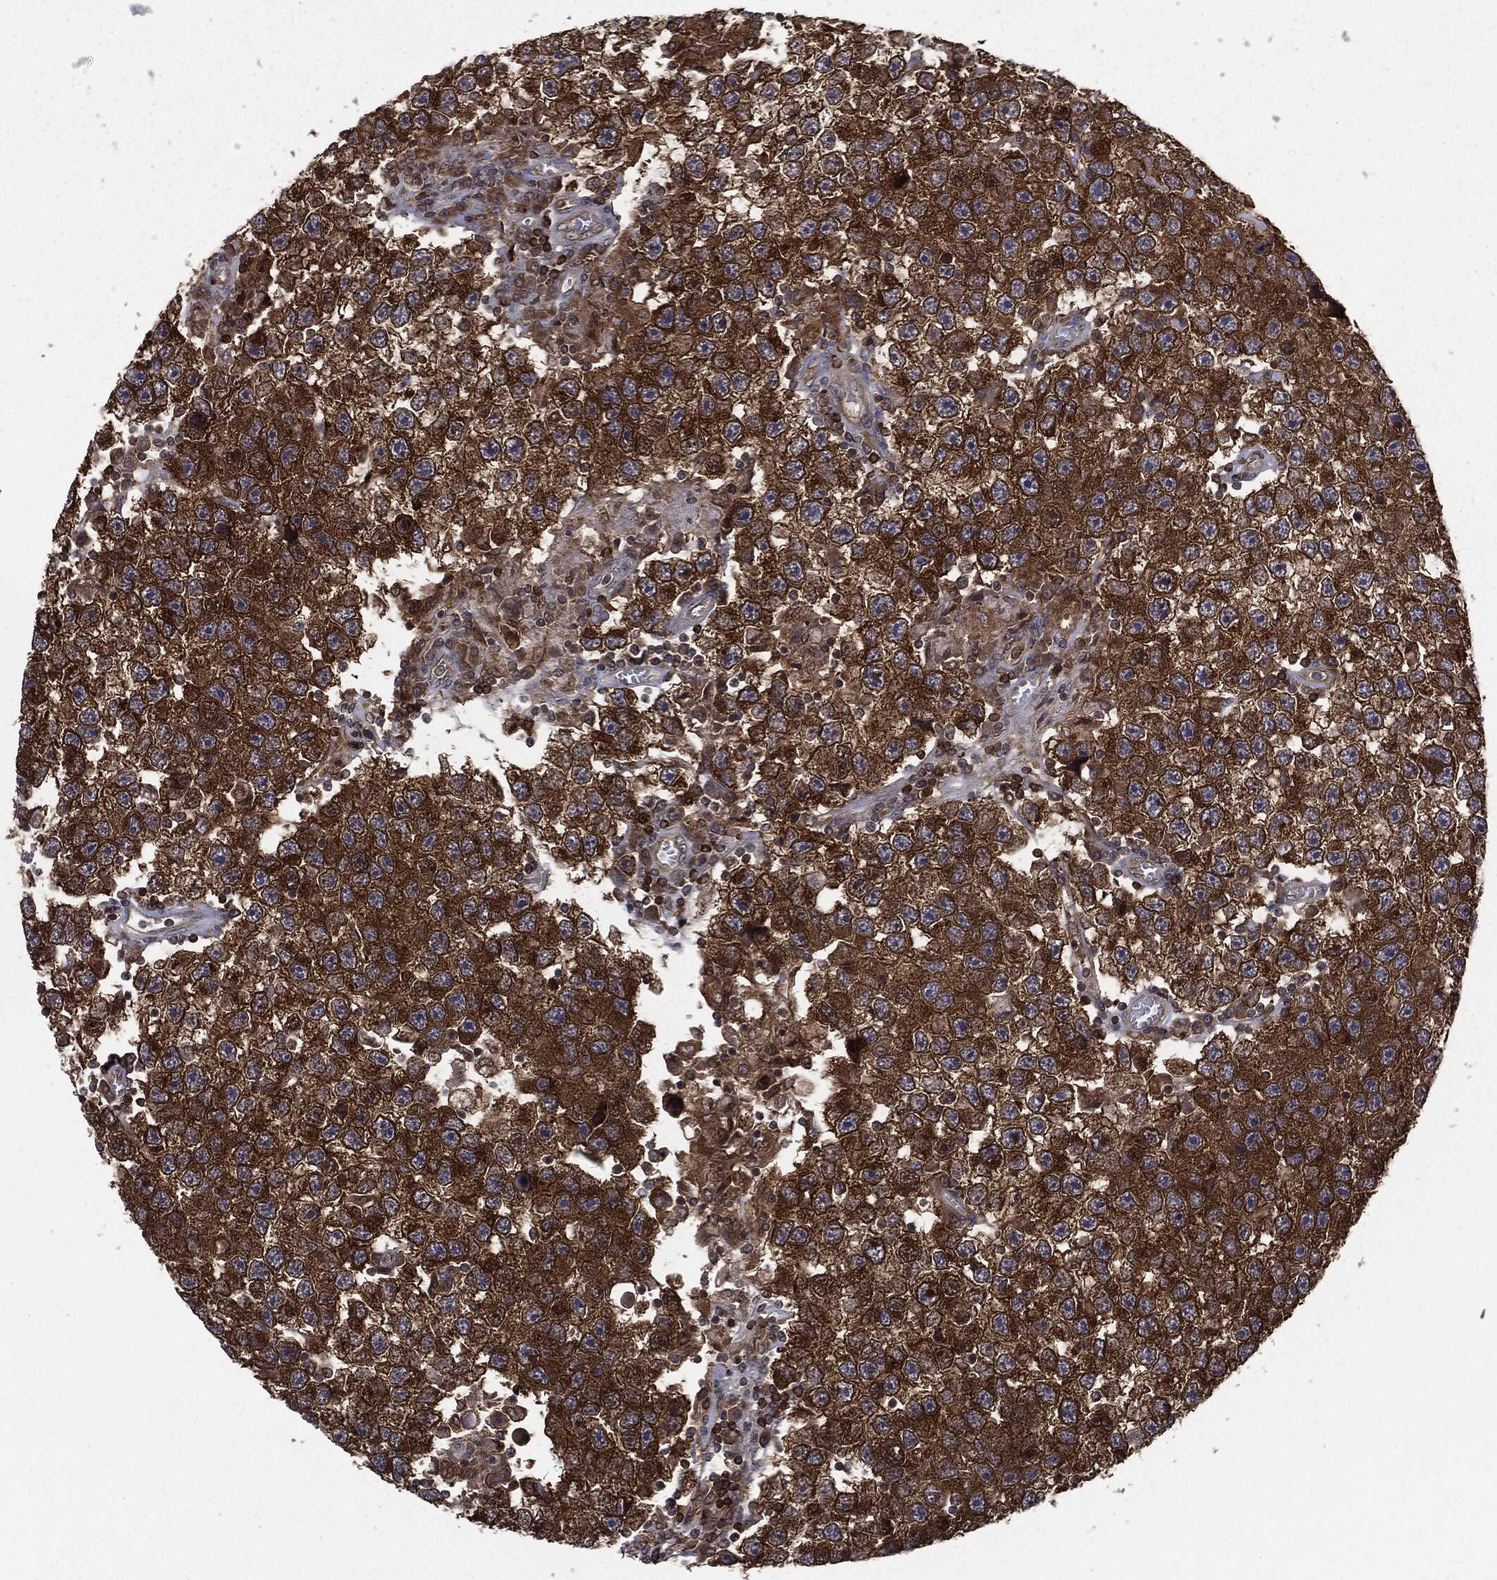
{"staining": {"intensity": "strong", "quantity": ">75%", "location": "cytoplasmic/membranous"}, "tissue": "testis cancer", "cell_type": "Tumor cells", "image_type": "cancer", "snomed": [{"axis": "morphology", "description": "Seminoma, NOS"}, {"axis": "topography", "description": "Testis"}], "caption": "A brown stain labels strong cytoplasmic/membranous positivity of a protein in human seminoma (testis) tumor cells.", "gene": "SNX5", "patient": {"sex": "male", "age": 26}}